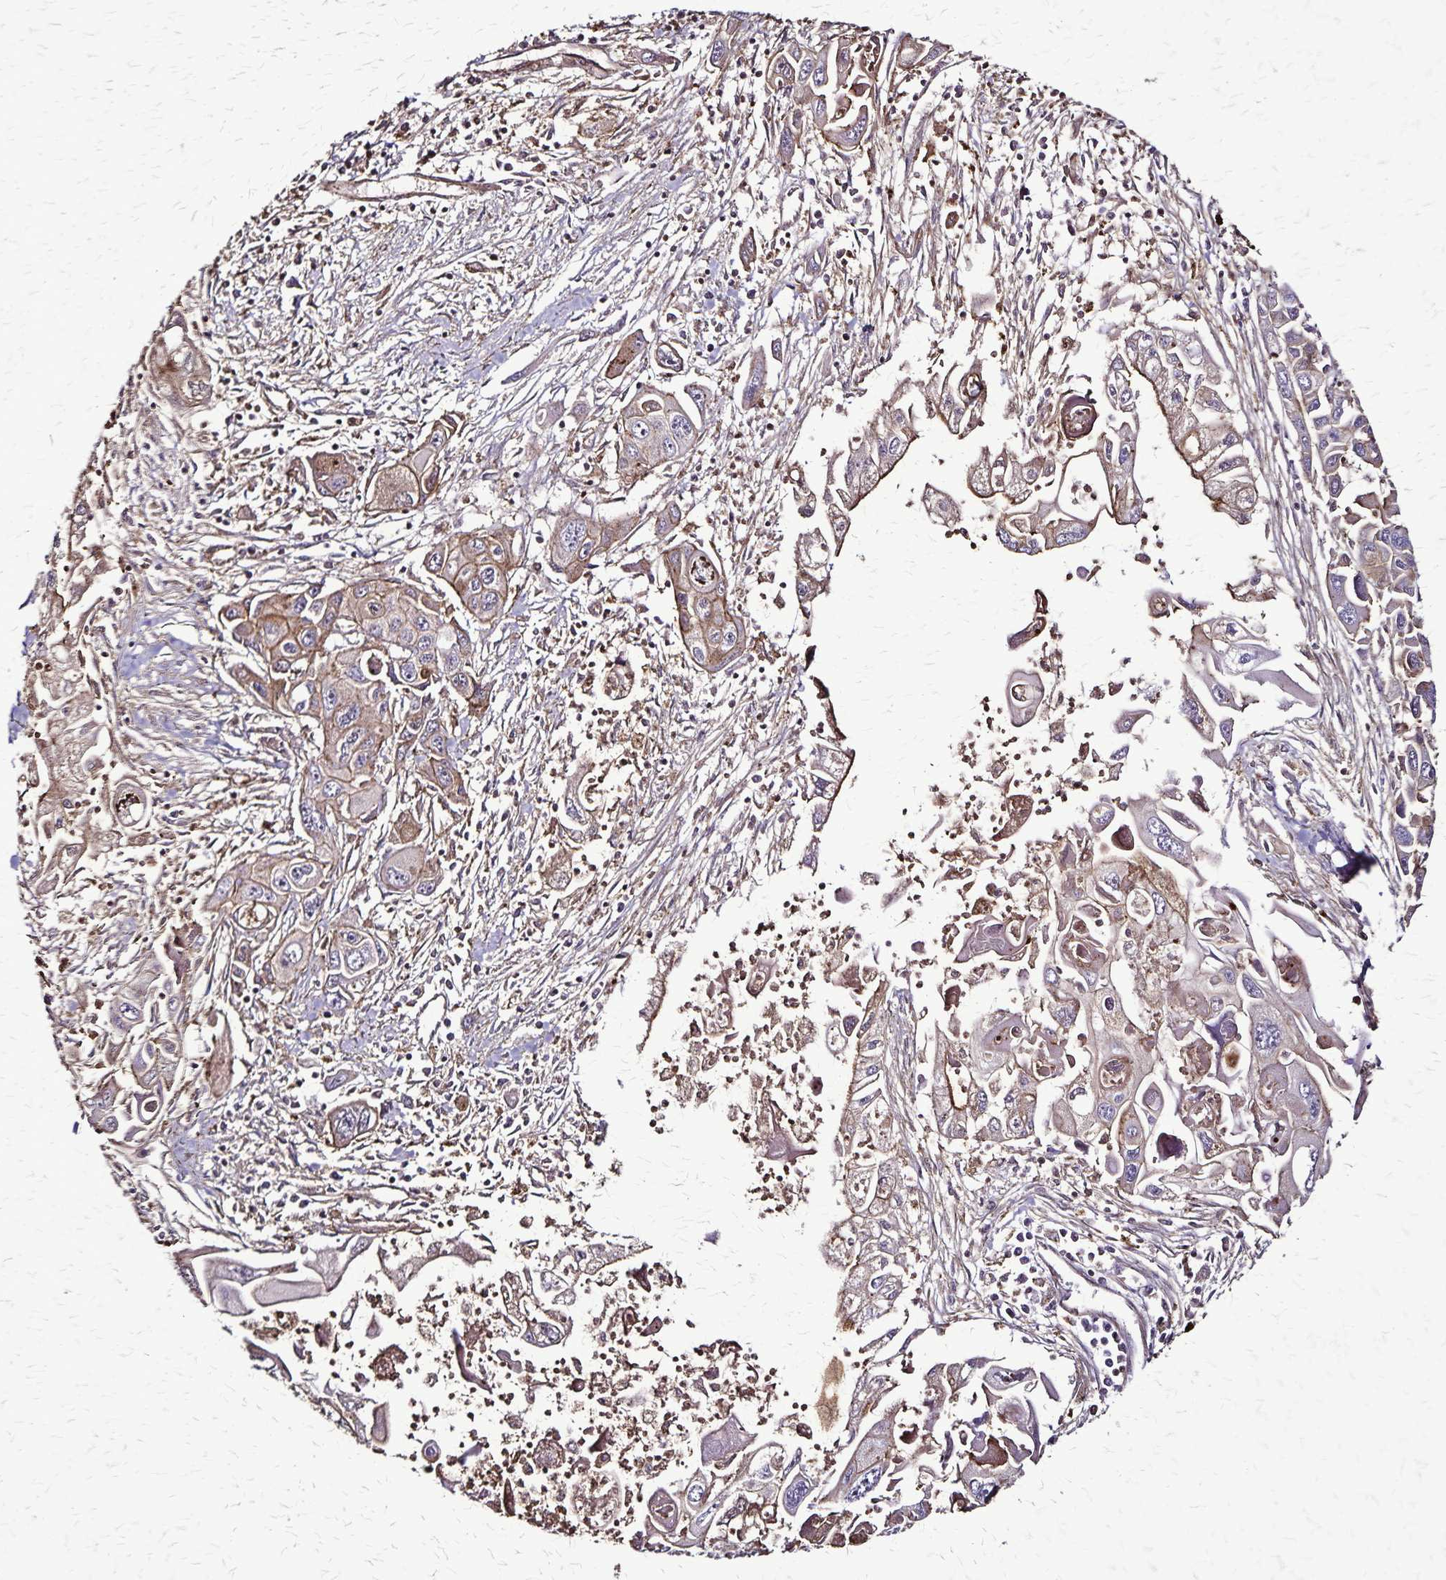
{"staining": {"intensity": "weak", "quantity": ">75%", "location": "cytoplasmic/membranous"}, "tissue": "pancreatic cancer", "cell_type": "Tumor cells", "image_type": "cancer", "snomed": [{"axis": "morphology", "description": "Adenocarcinoma, NOS"}, {"axis": "topography", "description": "Pancreas"}], "caption": "Pancreatic adenocarcinoma stained for a protein exhibits weak cytoplasmic/membranous positivity in tumor cells.", "gene": "CHMP1B", "patient": {"sex": "male", "age": 70}}